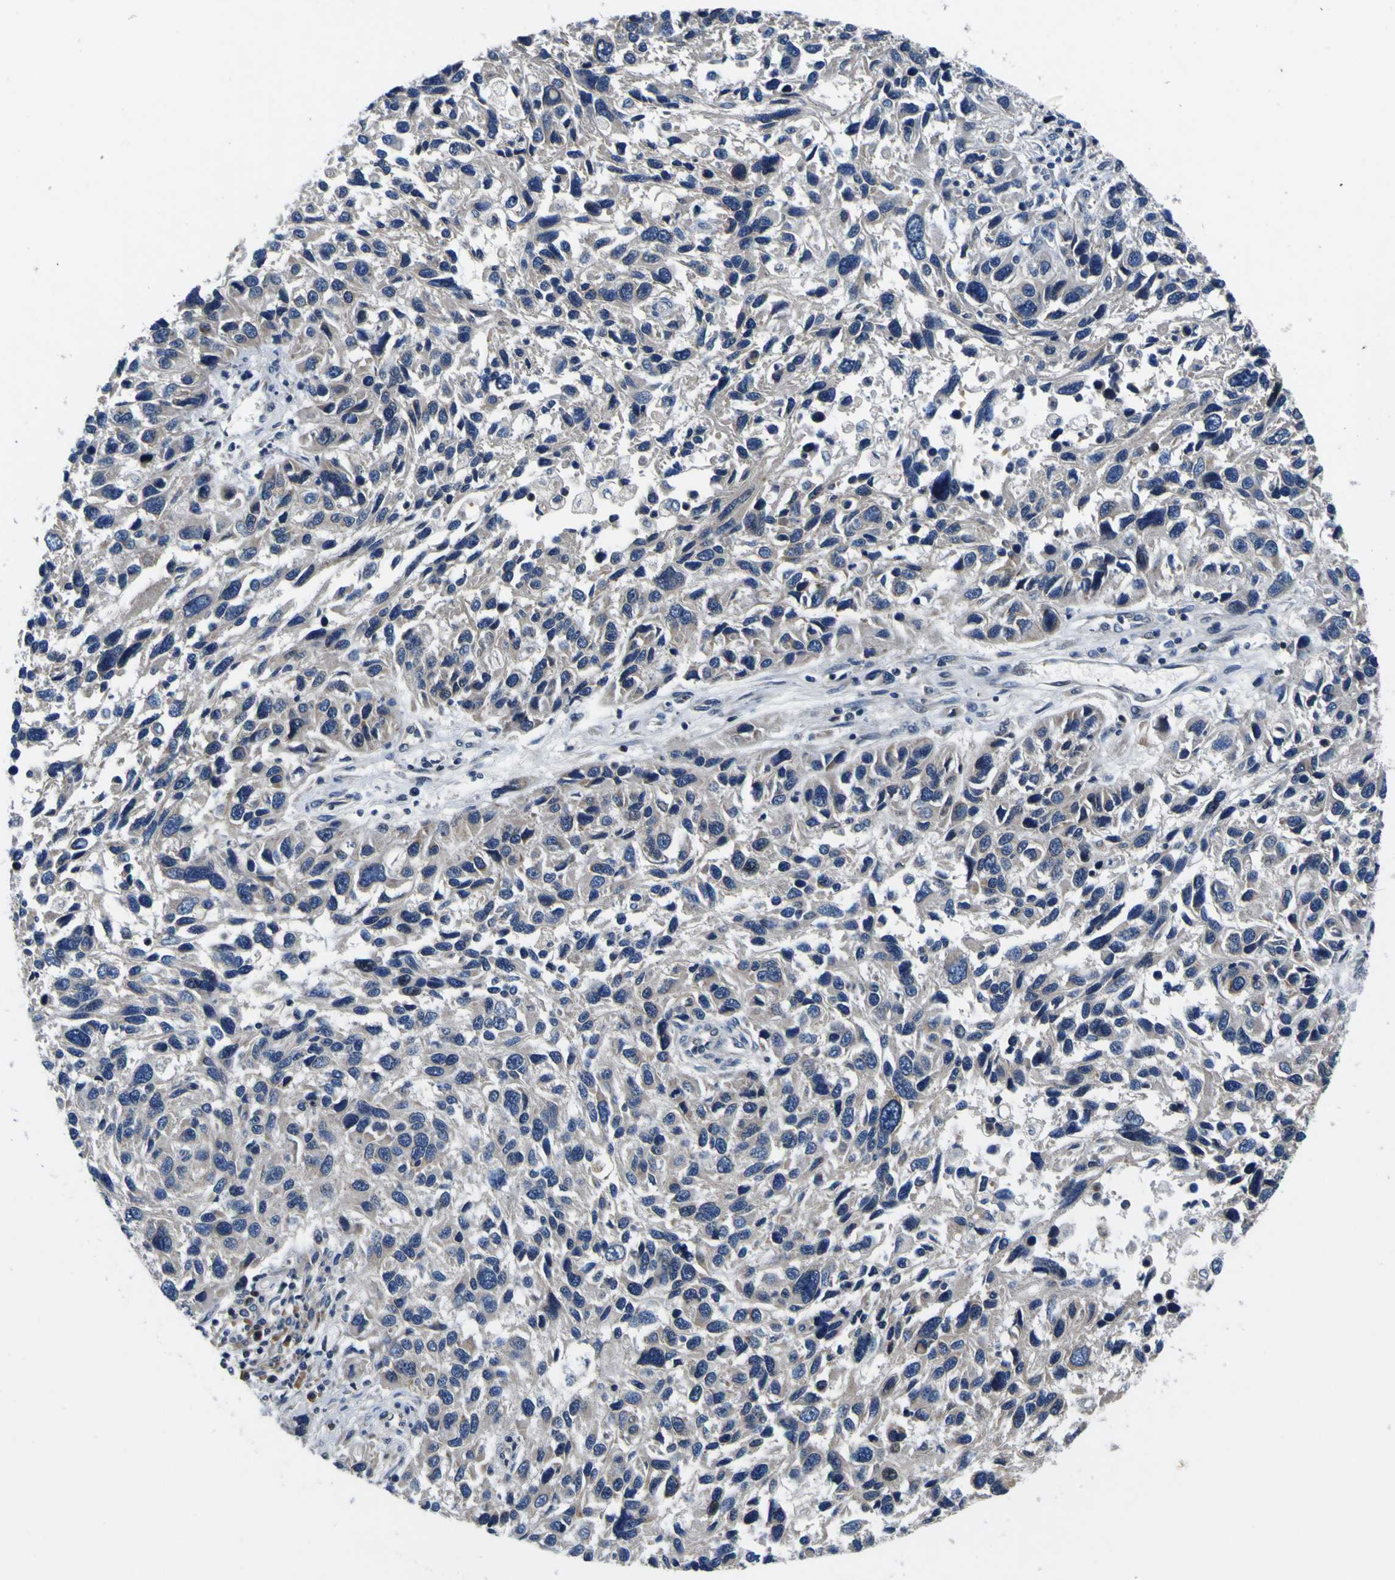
{"staining": {"intensity": "negative", "quantity": "none", "location": "none"}, "tissue": "melanoma", "cell_type": "Tumor cells", "image_type": "cancer", "snomed": [{"axis": "morphology", "description": "Malignant melanoma, NOS"}, {"axis": "topography", "description": "Skin"}], "caption": "A photomicrograph of human melanoma is negative for staining in tumor cells.", "gene": "EPHB4", "patient": {"sex": "male", "age": 53}}